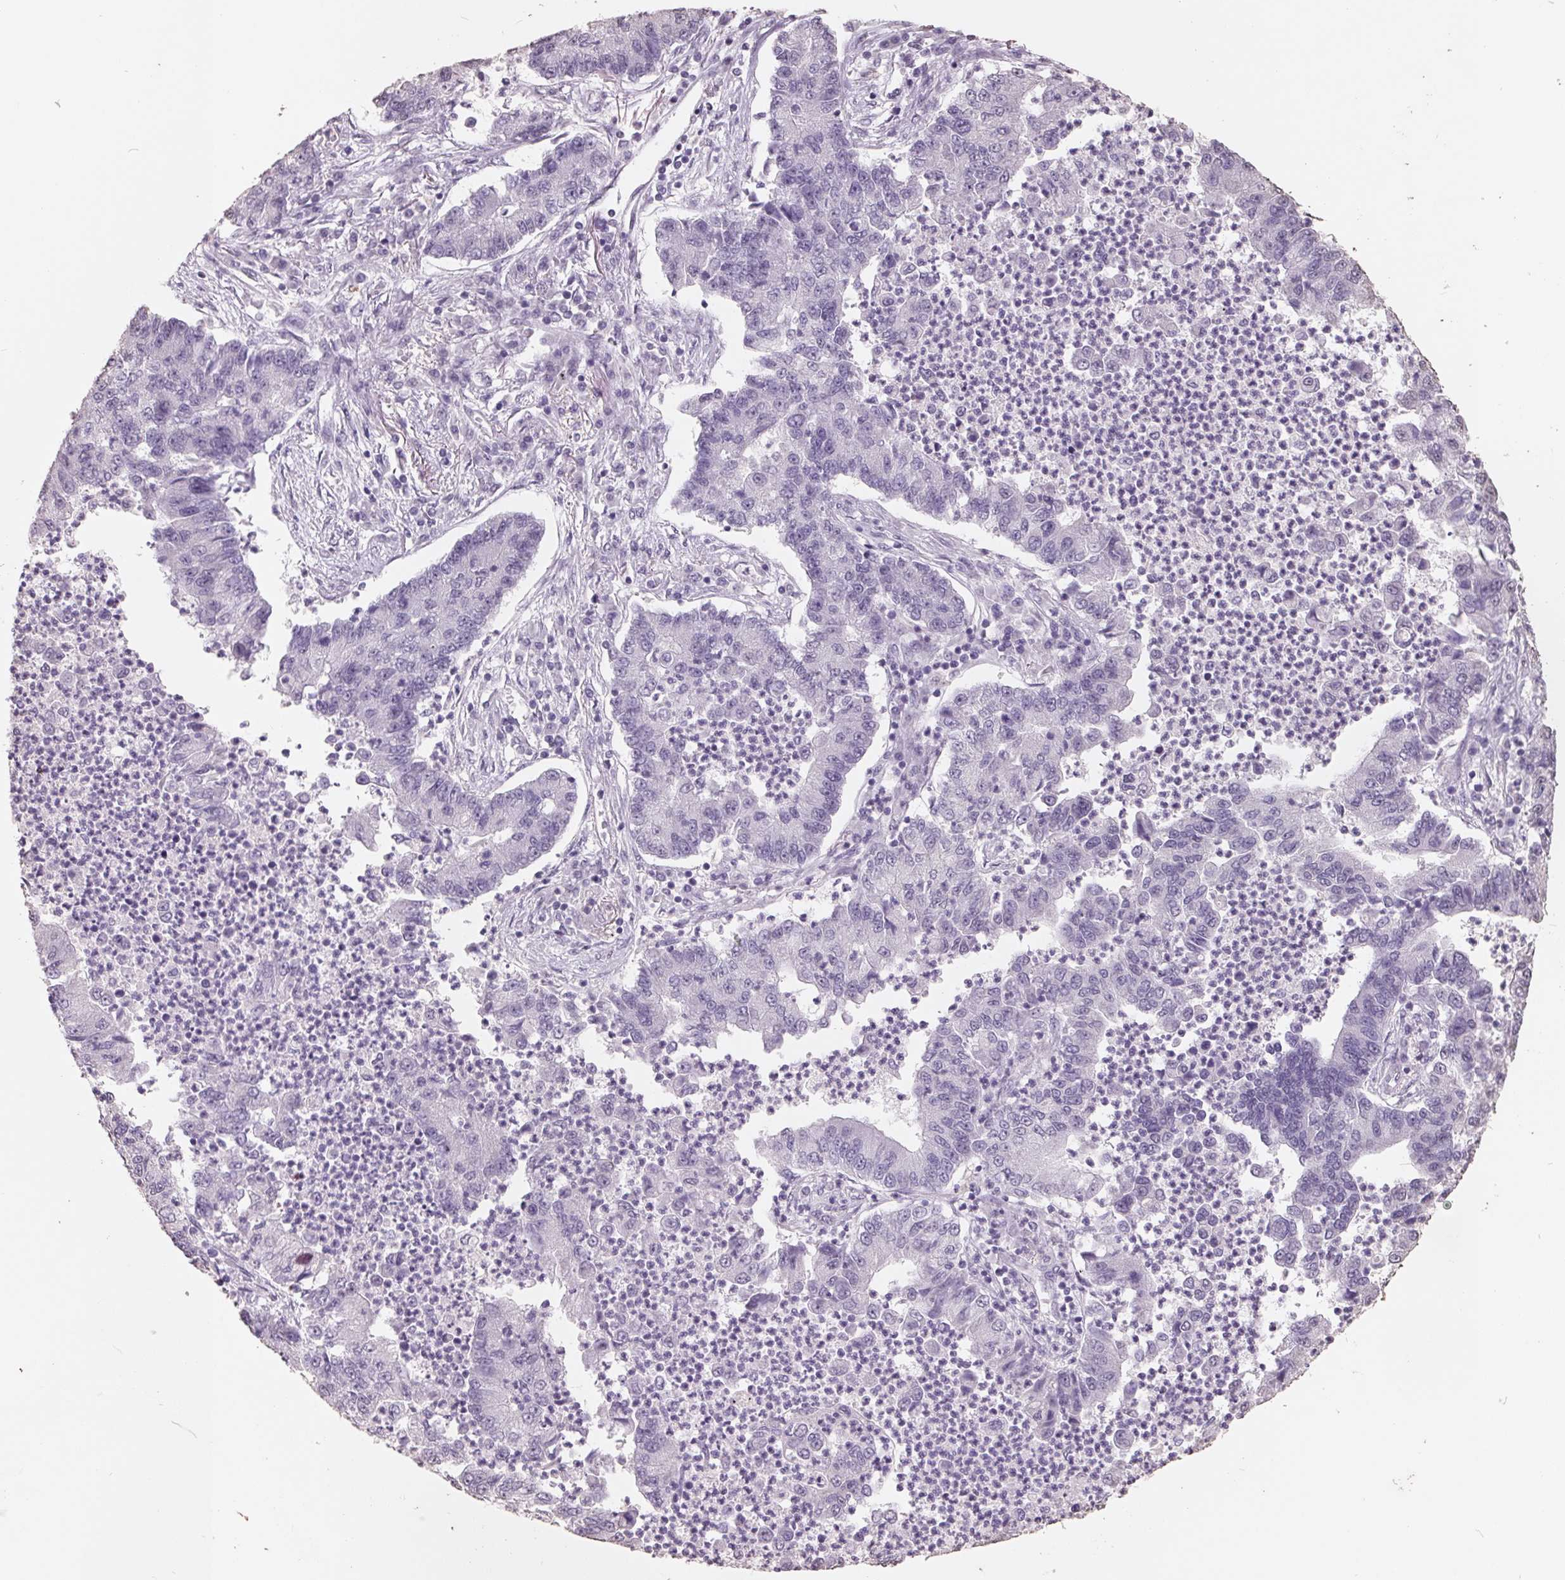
{"staining": {"intensity": "negative", "quantity": "none", "location": "none"}, "tissue": "lung cancer", "cell_type": "Tumor cells", "image_type": "cancer", "snomed": [{"axis": "morphology", "description": "Adenocarcinoma, NOS"}, {"axis": "topography", "description": "Lung"}], "caption": "IHC micrograph of neoplastic tissue: lung adenocarcinoma stained with DAB (3,3'-diaminobenzidine) displays no significant protein positivity in tumor cells. (Immunohistochemistry (ihc), brightfield microscopy, high magnification).", "gene": "FTCD", "patient": {"sex": "female", "age": 57}}